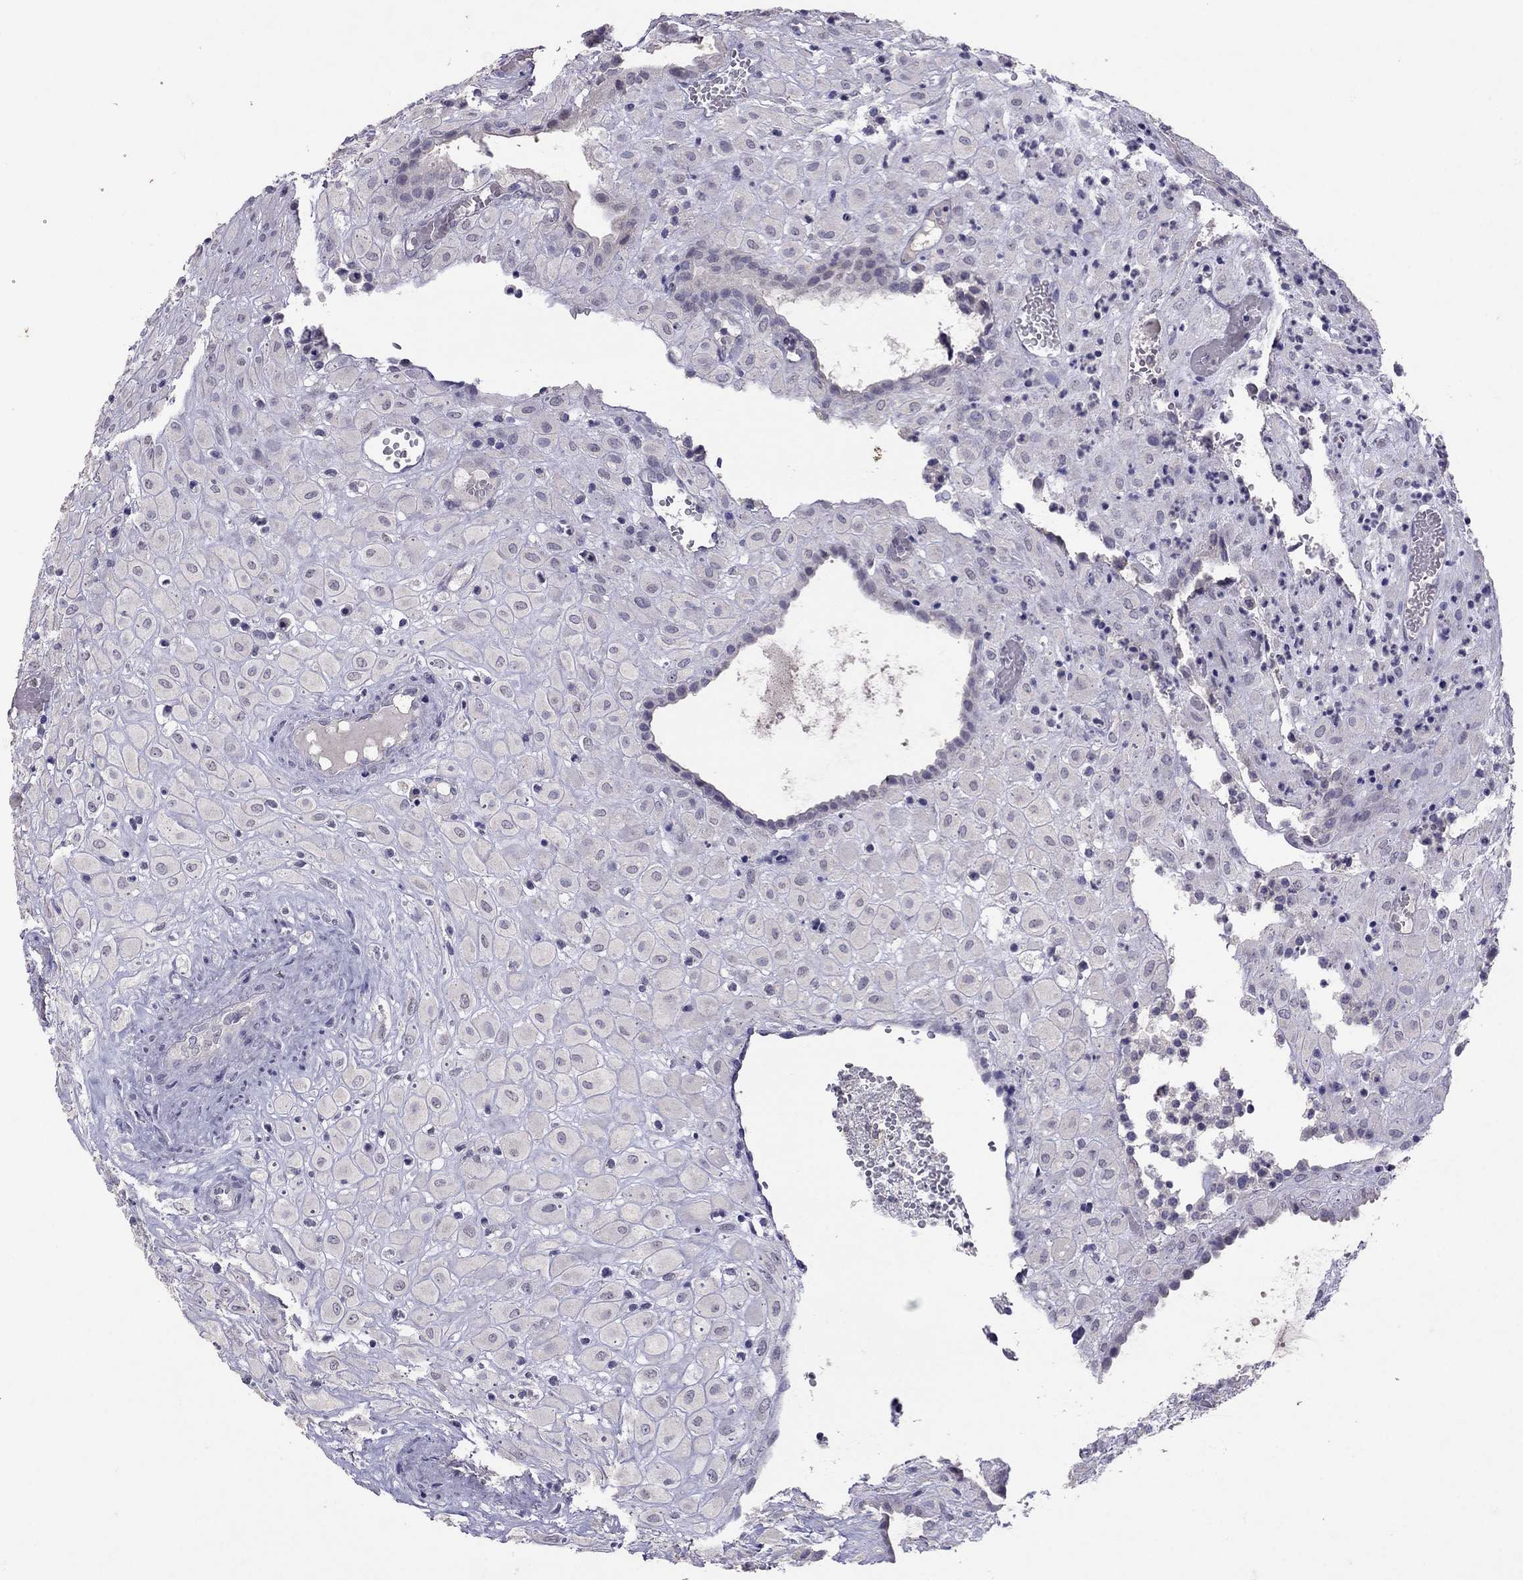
{"staining": {"intensity": "negative", "quantity": "none", "location": "none"}, "tissue": "placenta", "cell_type": "Decidual cells", "image_type": "normal", "snomed": [{"axis": "morphology", "description": "Normal tissue, NOS"}, {"axis": "topography", "description": "Placenta"}], "caption": "Decidual cells show no significant protein staining in unremarkable placenta.", "gene": "FST", "patient": {"sex": "female", "age": 24}}